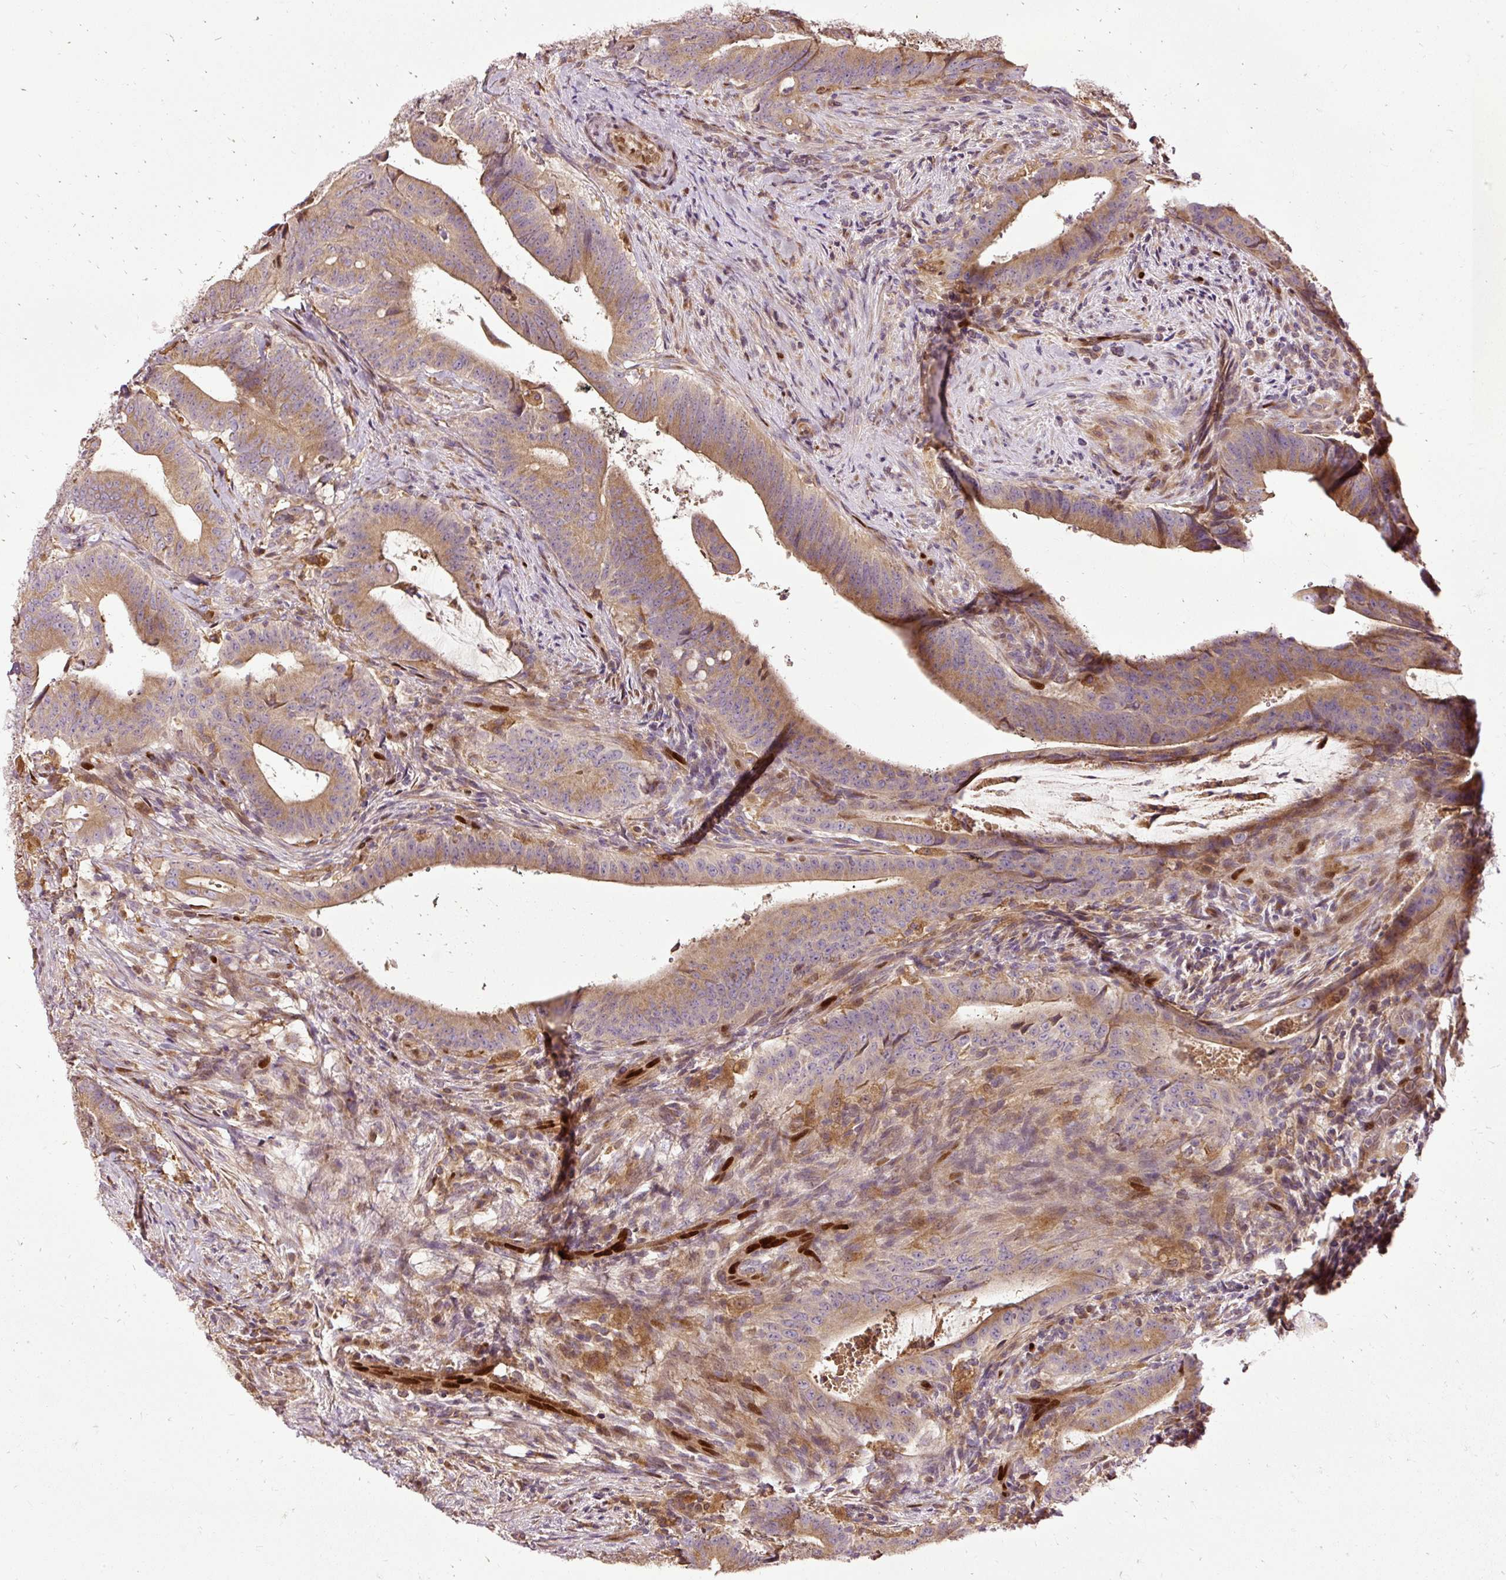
{"staining": {"intensity": "moderate", "quantity": ">75%", "location": "cytoplasmic/membranous"}, "tissue": "colorectal cancer", "cell_type": "Tumor cells", "image_type": "cancer", "snomed": [{"axis": "morphology", "description": "Adenocarcinoma, NOS"}, {"axis": "topography", "description": "Colon"}], "caption": "IHC image of neoplastic tissue: human colorectal cancer (adenocarcinoma) stained using immunohistochemistry (IHC) demonstrates medium levels of moderate protein expression localized specifically in the cytoplasmic/membranous of tumor cells, appearing as a cytoplasmic/membranous brown color.", "gene": "NAPA", "patient": {"sex": "female", "age": 43}}